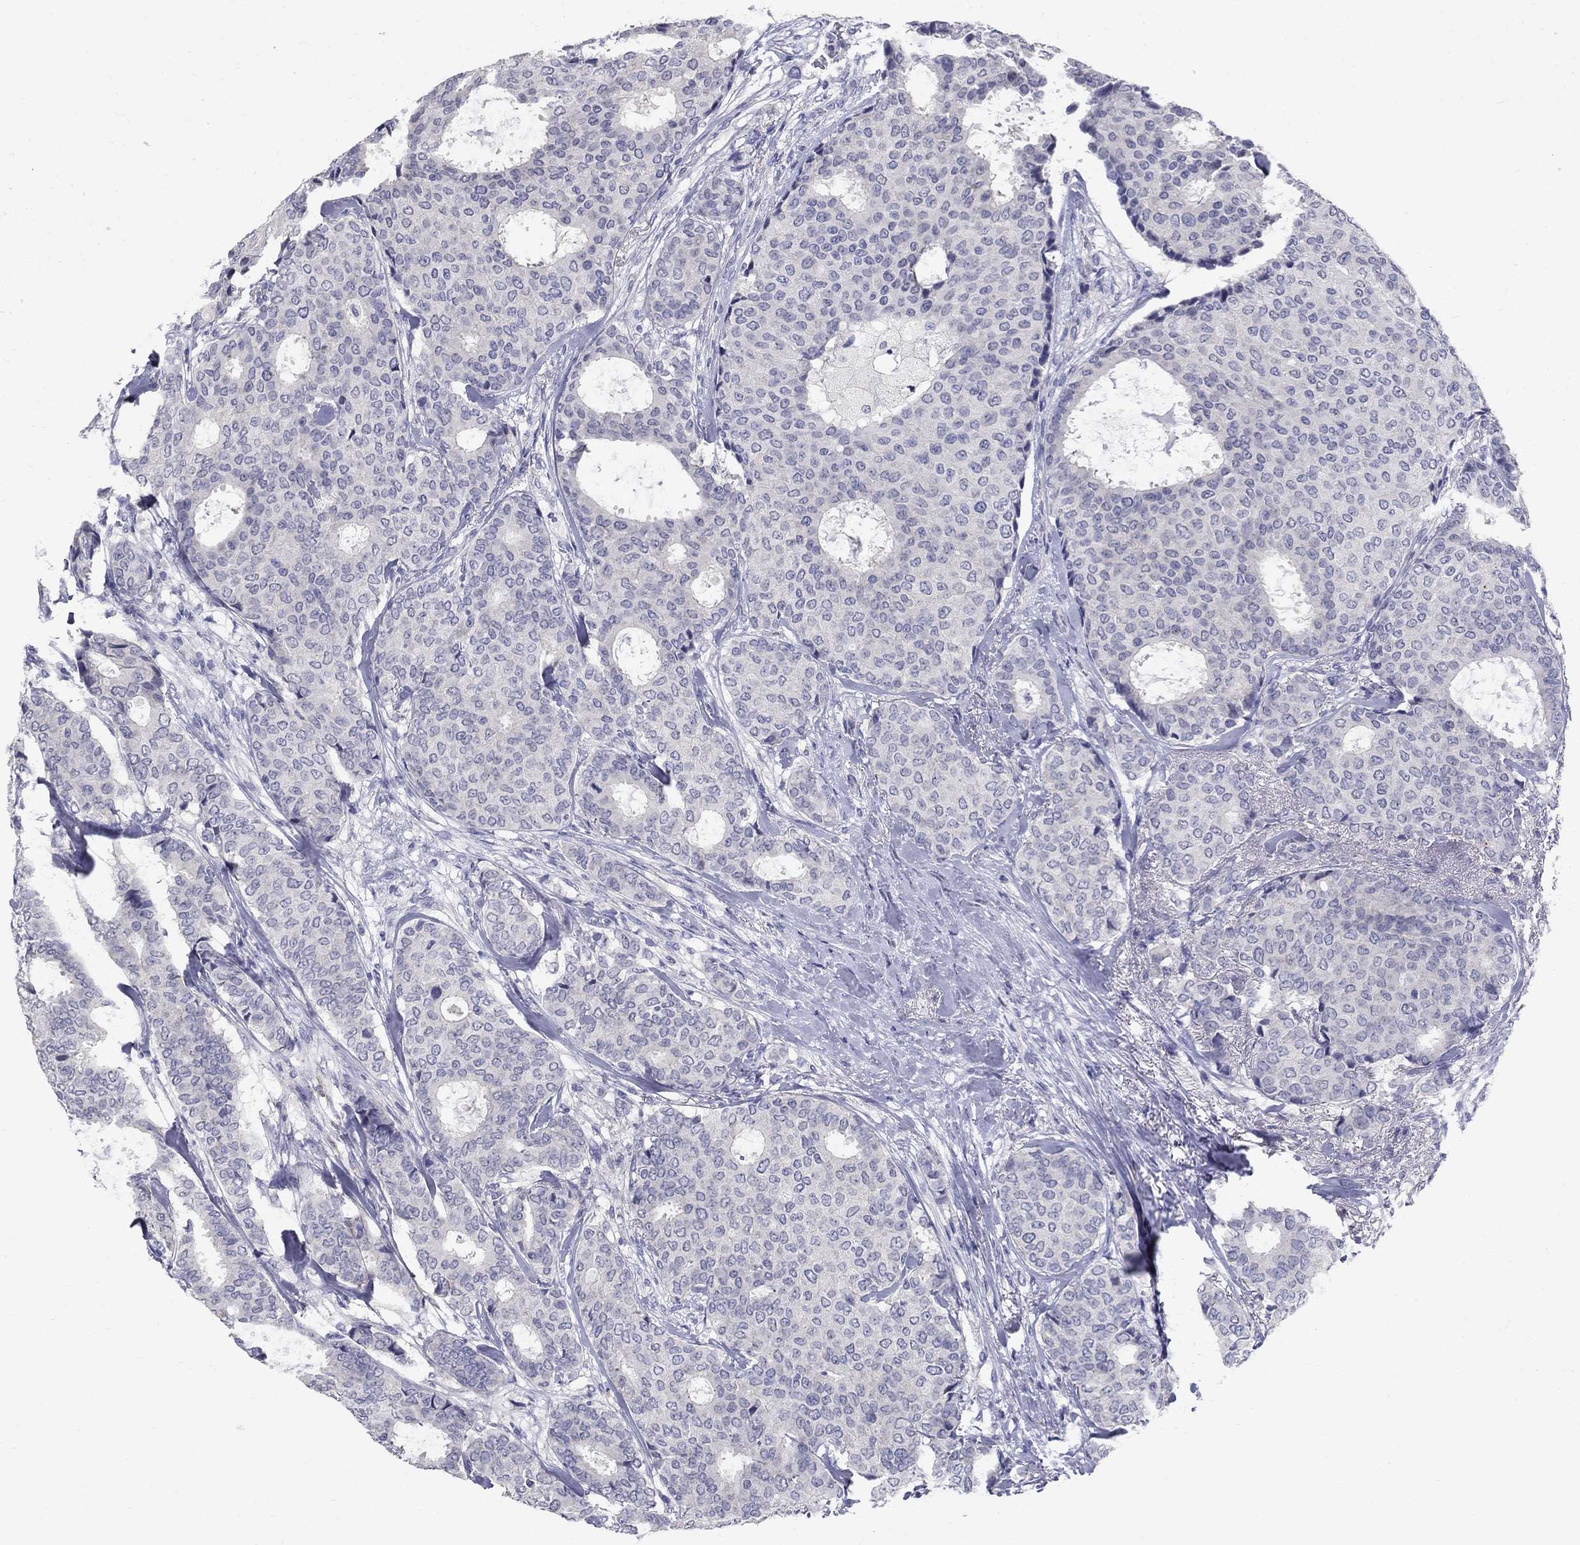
{"staining": {"intensity": "negative", "quantity": "none", "location": "none"}, "tissue": "breast cancer", "cell_type": "Tumor cells", "image_type": "cancer", "snomed": [{"axis": "morphology", "description": "Duct carcinoma"}, {"axis": "topography", "description": "Breast"}], "caption": "The immunohistochemistry (IHC) image has no significant staining in tumor cells of invasive ductal carcinoma (breast) tissue.", "gene": "TP53TG5", "patient": {"sex": "female", "age": 75}}